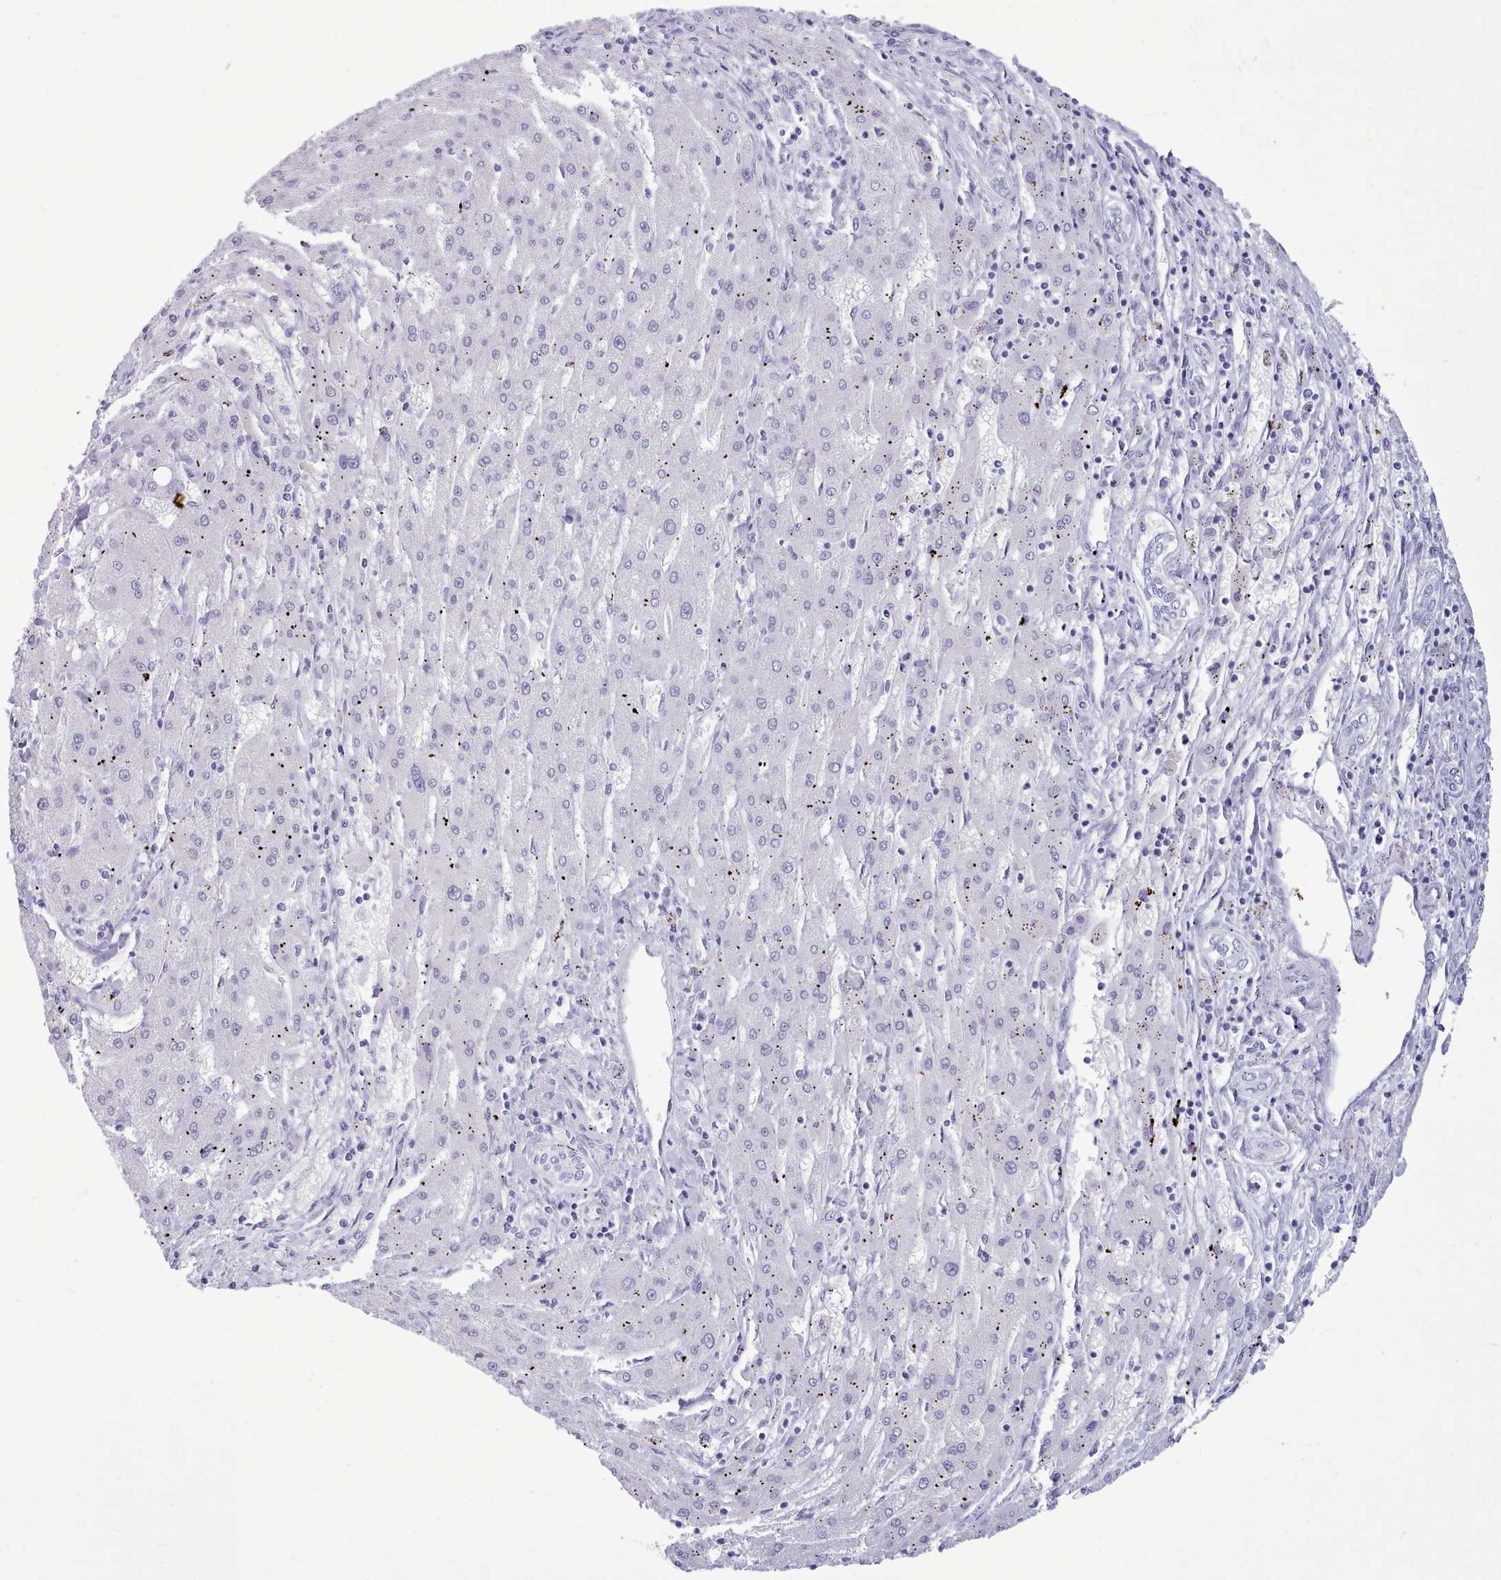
{"staining": {"intensity": "negative", "quantity": "none", "location": "none"}, "tissue": "liver cancer", "cell_type": "Tumor cells", "image_type": "cancer", "snomed": [{"axis": "morphology", "description": "Carcinoma, Hepatocellular, NOS"}, {"axis": "topography", "description": "Liver"}], "caption": "Image shows no significant protein expression in tumor cells of liver cancer. (DAB immunohistochemistry (IHC), high magnification).", "gene": "FBXO48", "patient": {"sex": "male", "age": 72}}